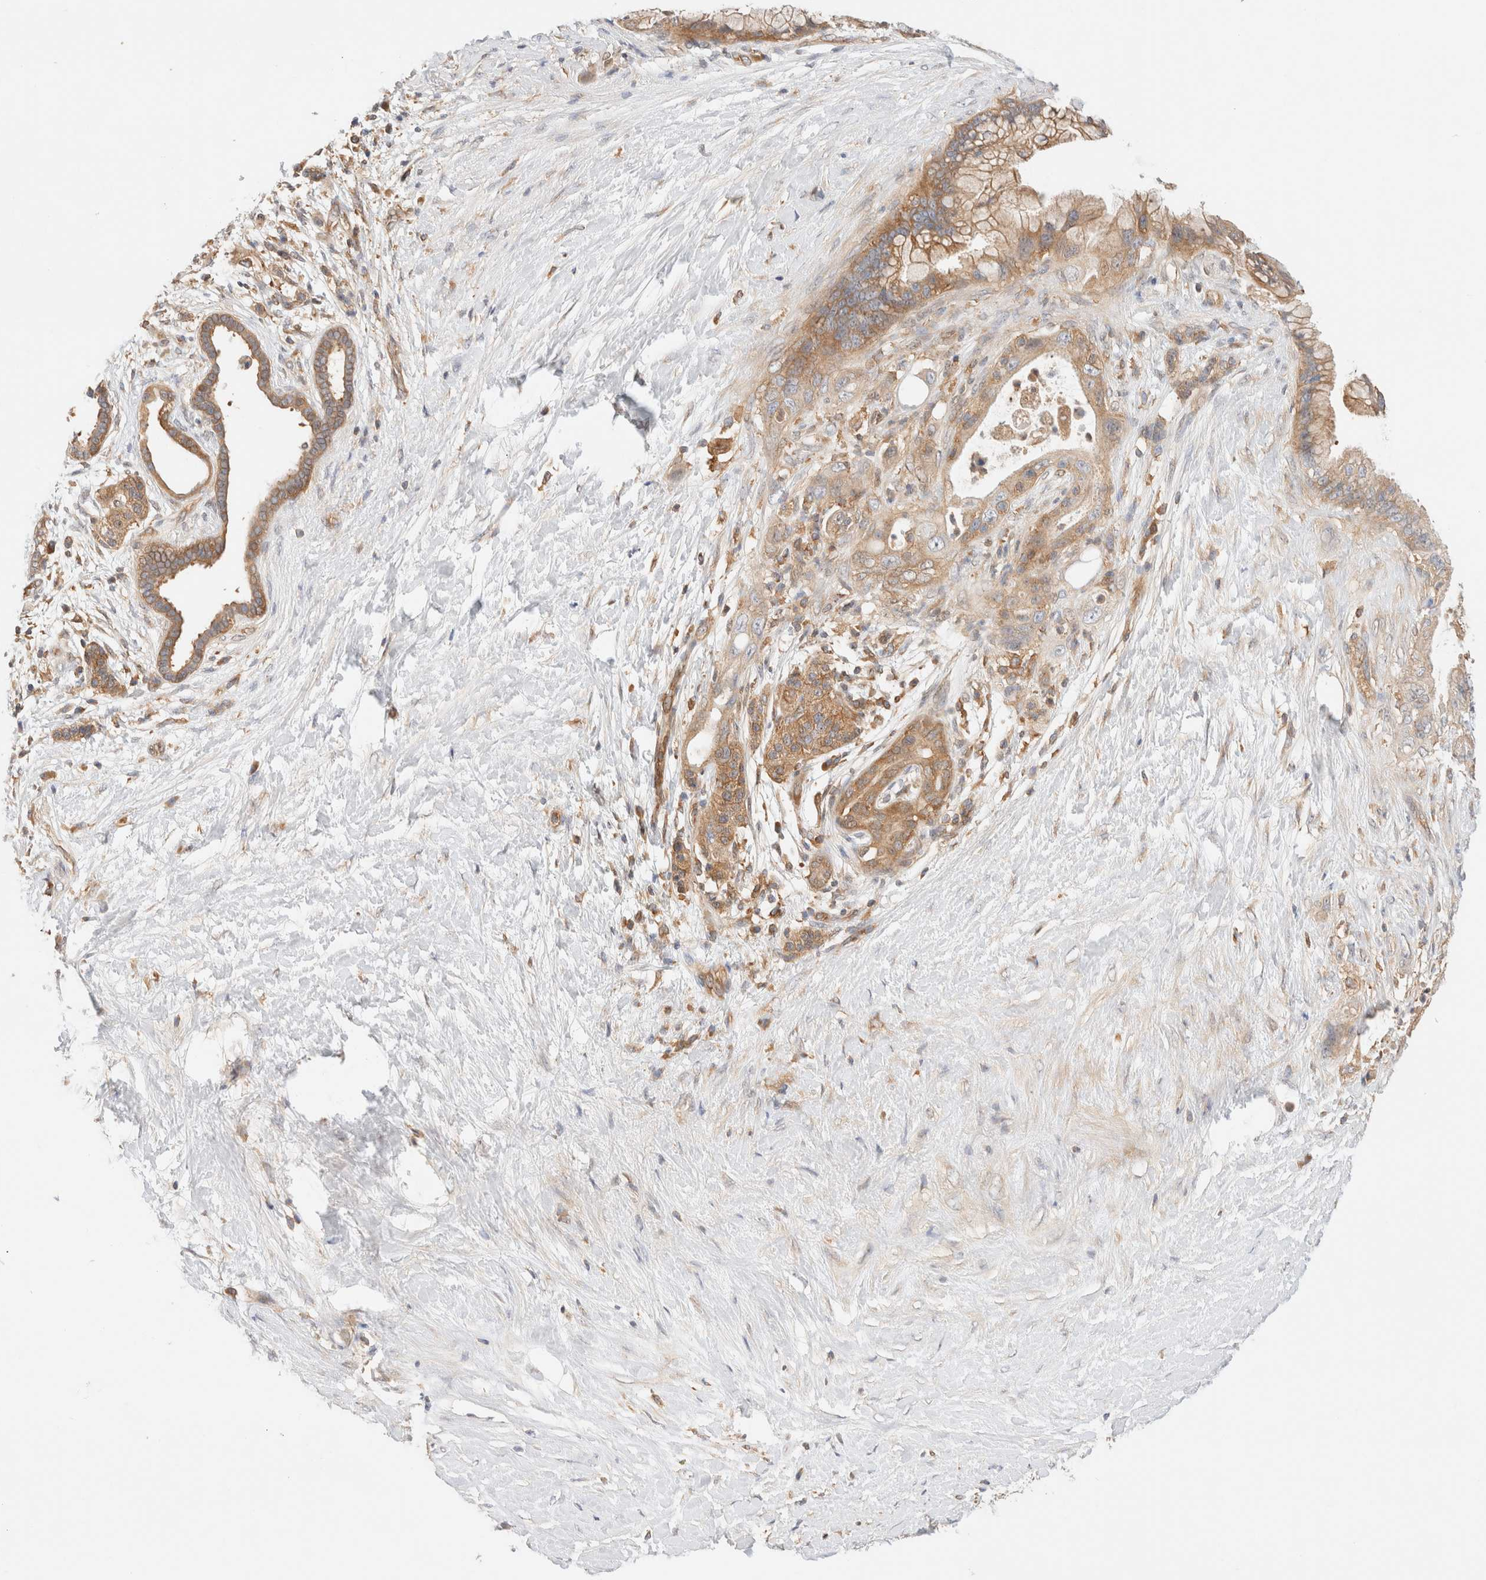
{"staining": {"intensity": "moderate", "quantity": ">75%", "location": "cytoplasmic/membranous"}, "tissue": "pancreatic cancer", "cell_type": "Tumor cells", "image_type": "cancer", "snomed": [{"axis": "morphology", "description": "Adenocarcinoma, NOS"}, {"axis": "topography", "description": "Pancreas"}], "caption": "A histopathology image showing moderate cytoplasmic/membranous positivity in approximately >75% of tumor cells in pancreatic cancer (adenocarcinoma), as visualized by brown immunohistochemical staining.", "gene": "RABEP1", "patient": {"sex": "male", "age": 59}}